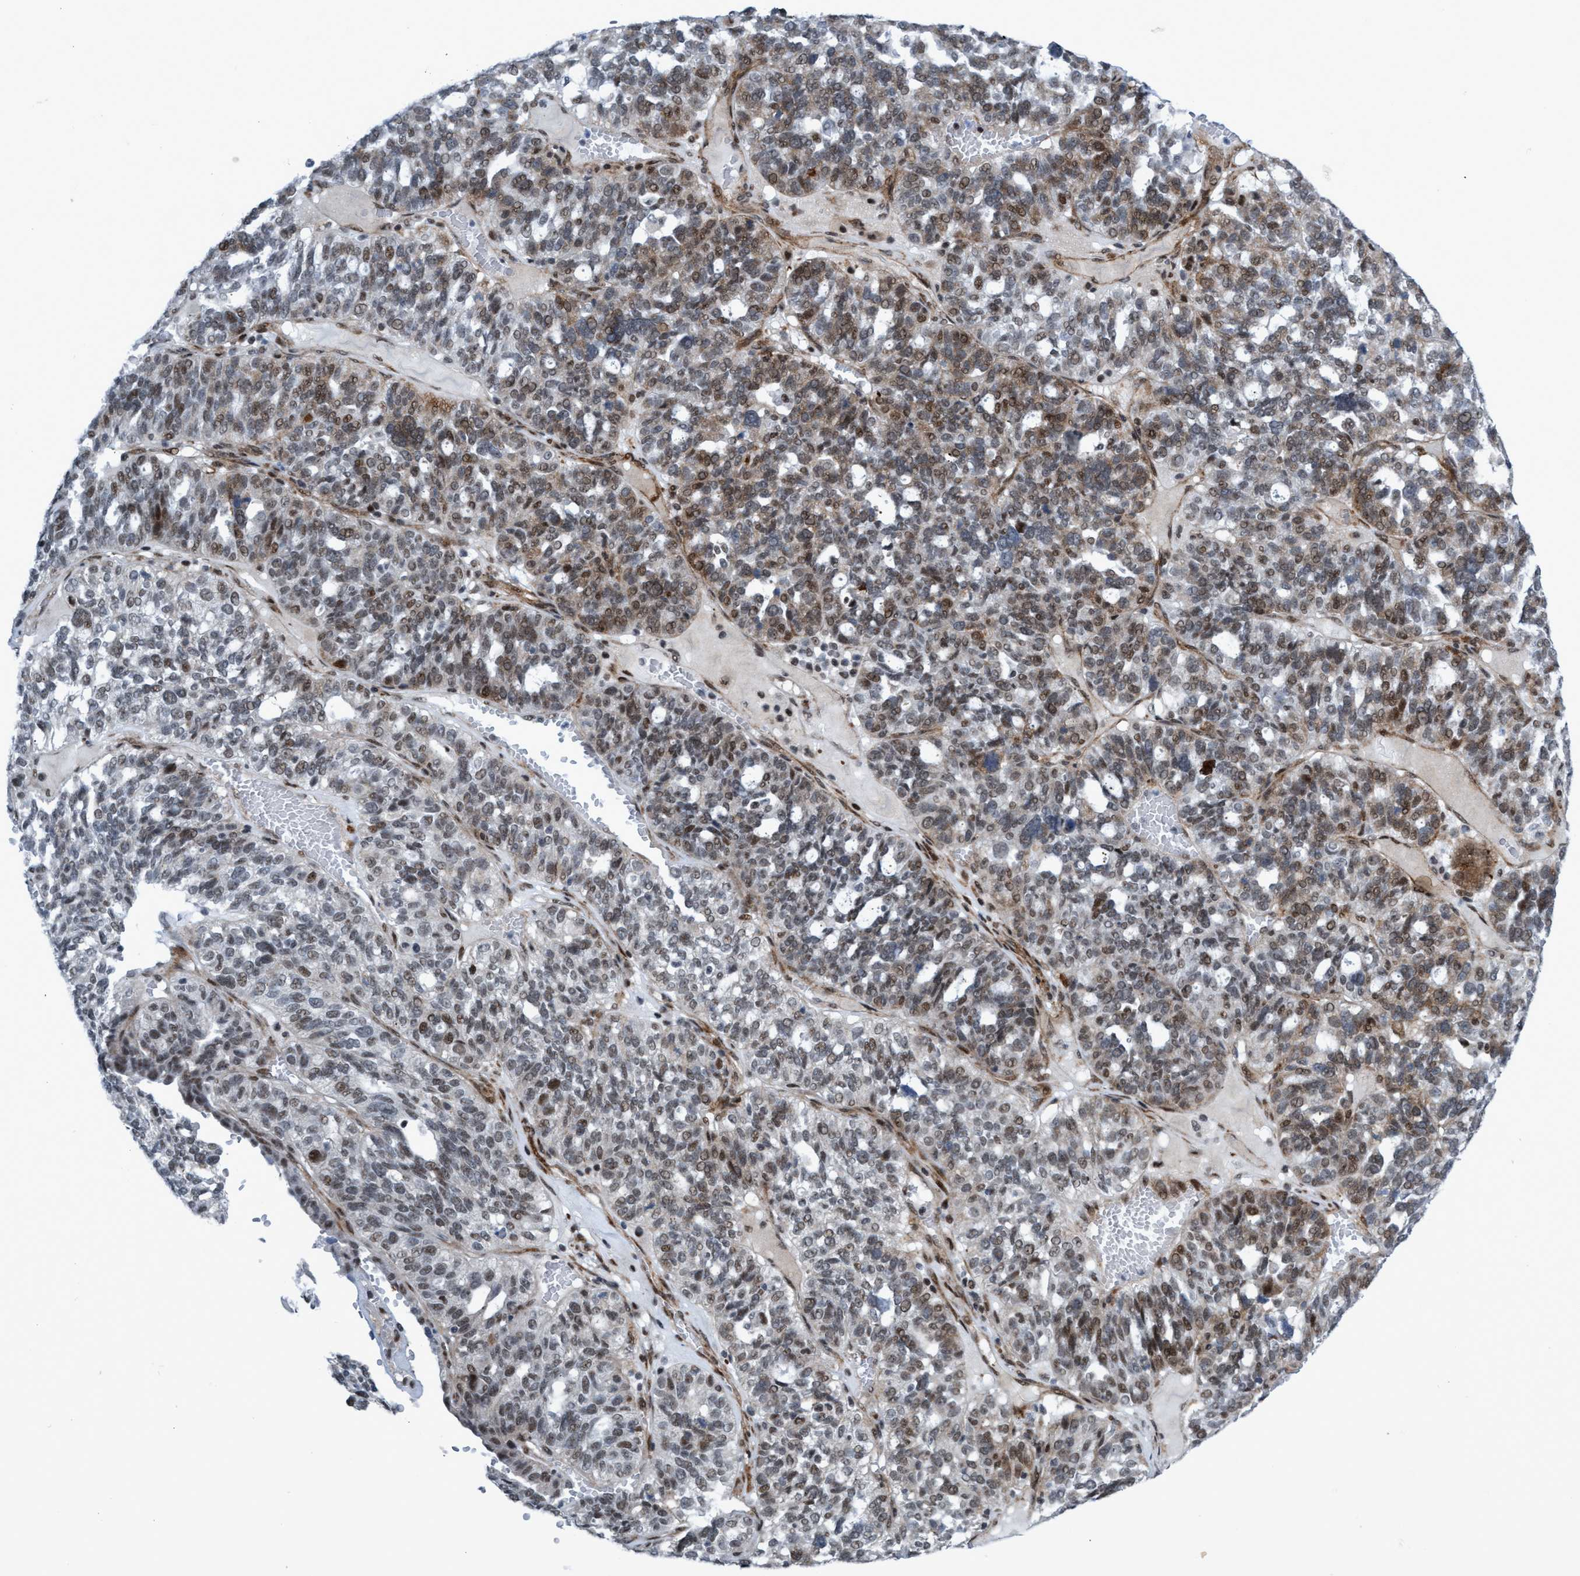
{"staining": {"intensity": "moderate", "quantity": ">75%", "location": "nuclear"}, "tissue": "ovarian cancer", "cell_type": "Tumor cells", "image_type": "cancer", "snomed": [{"axis": "morphology", "description": "Cystadenocarcinoma, serous, NOS"}, {"axis": "topography", "description": "Ovary"}], "caption": "There is medium levels of moderate nuclear positivity in tumor cells of serous cystadenocarcinoma (ovarian), as demonstrated by immunohistochemical staining (brown color).", "gene": "CWC27", "patient": {"sex": "female", "age": 59}}